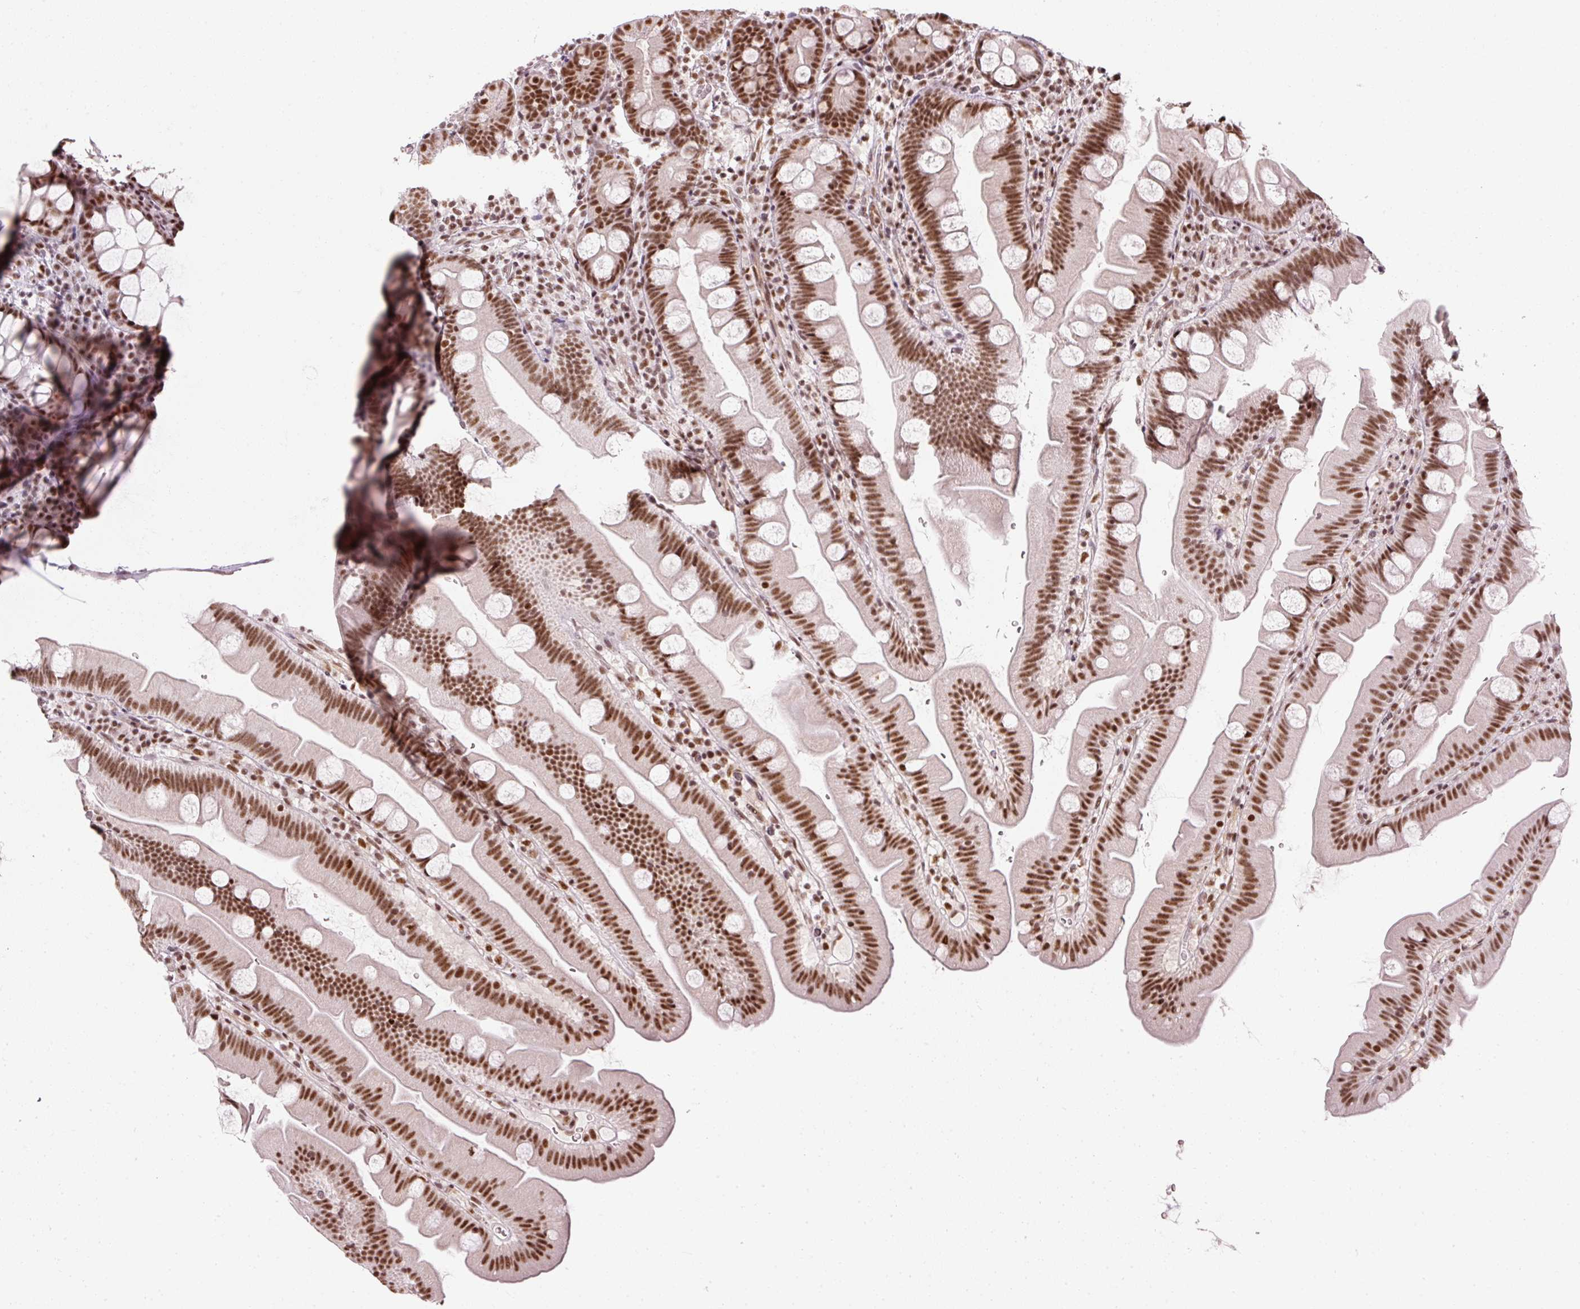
{"staining": {"intensity": "strong", "quantity": ">75%", "location": "nuclear"}, "tissue": "small intestine", "cell_type": "Glandular cells", "image_type": "normal", "snomed": [{"axis": "morphology", "description": "Normal tissue, NOS"}, {"axis": "topography", "description": "Small intestine"}], "caption": "Small intestine stained with immunohistochemistry (IHC) shows strong nuclear positivity in approximately >75% of glandular cells. The staining was performed using DAB, with brown indicating positive protein expression. Nuclei are stained blue with hematoxylin.", "gene": "U2AF2", "patient": {"sex": "female", "age": 68}}